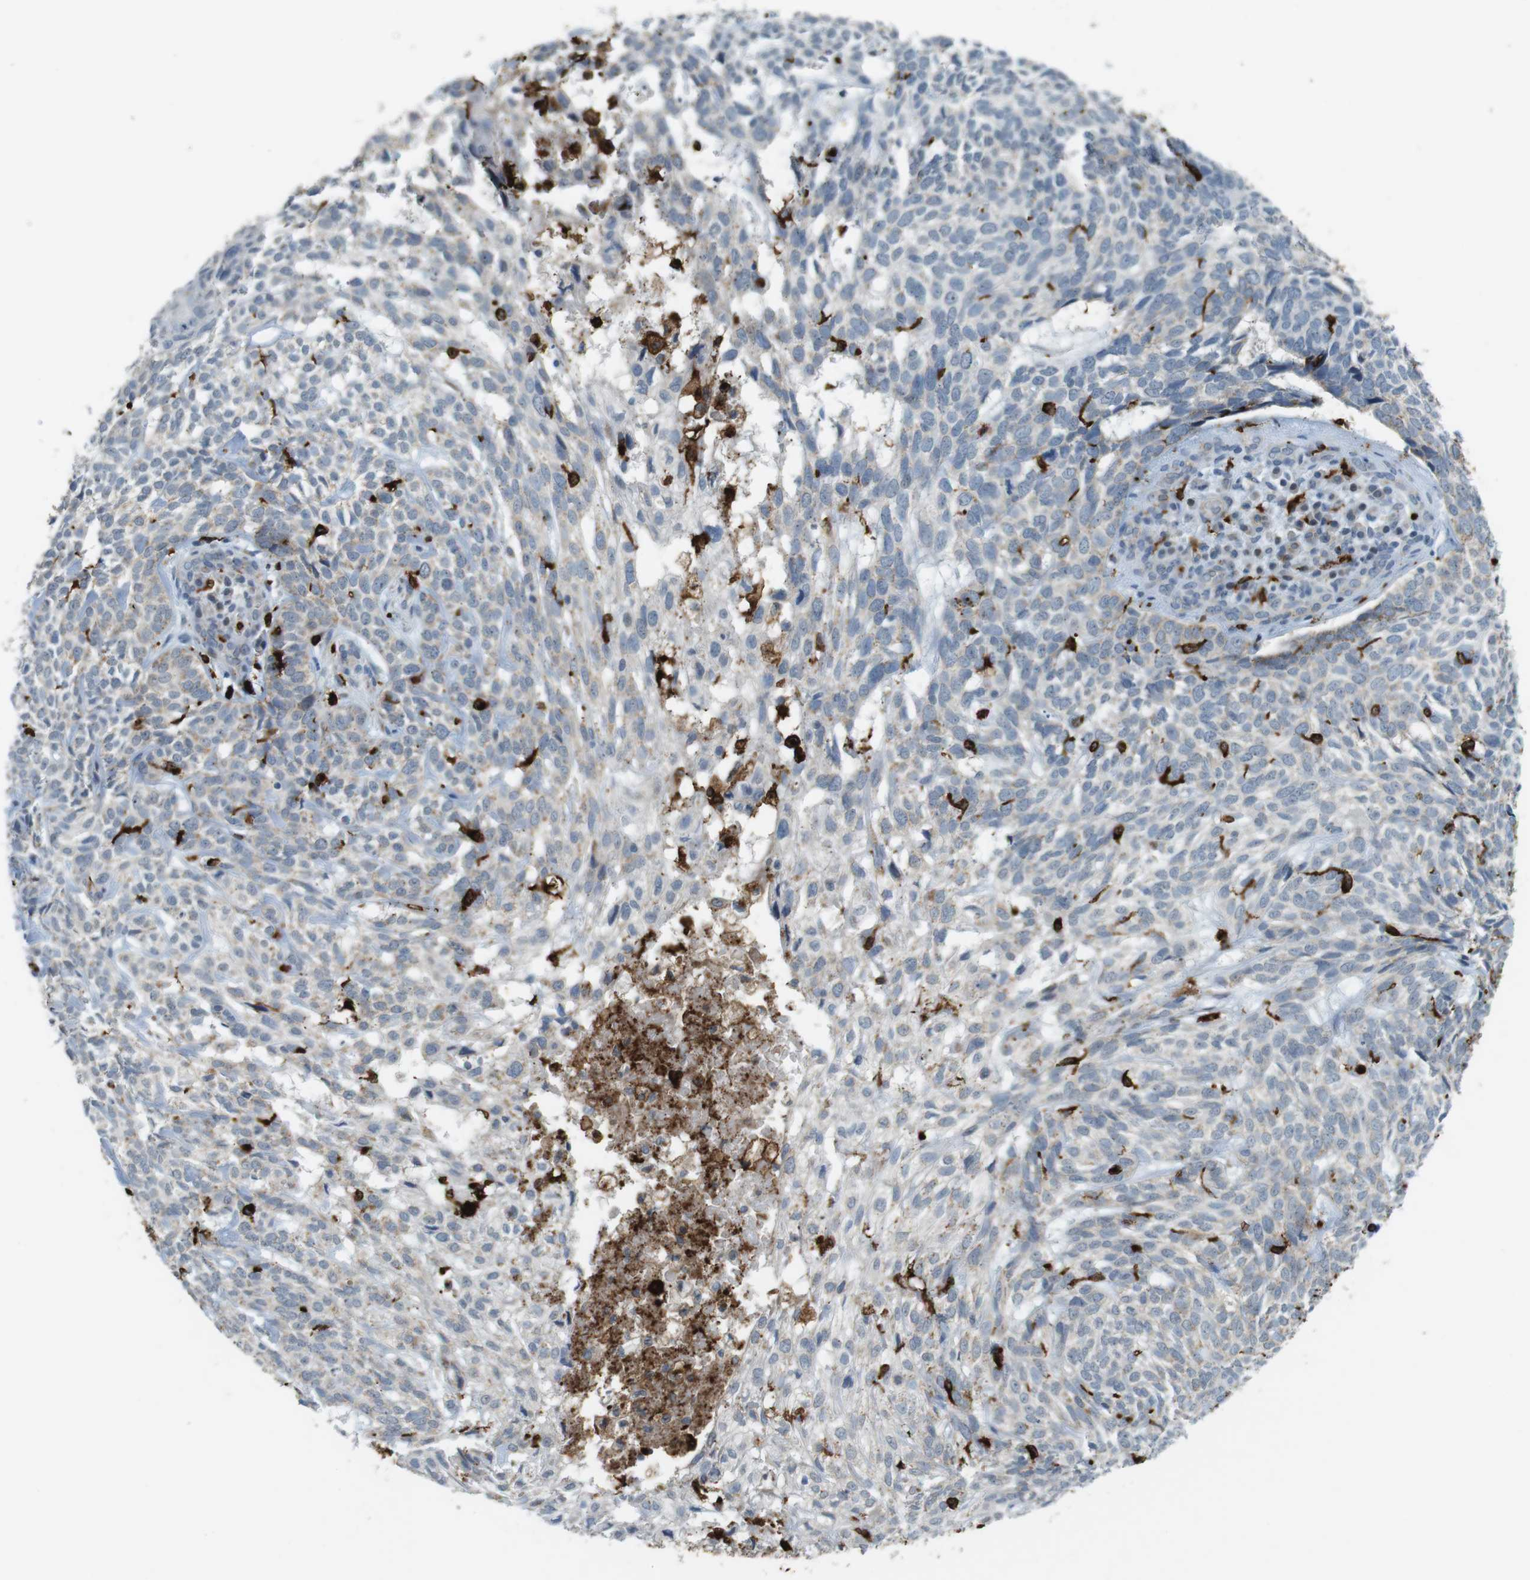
{"staining": {"intensity": "negative", "quantity": "none", "location": "none"}, "tissue": "skin cancer", "cell_type": "Tumor cells", "image_type": "cancer", "snomed": [{"axis": "morphology", "description": "Basal cell carcinoma"}, {"axis": "topography", "description": "Skin"}], "caption": "Protein analysis of skin cancer (basal cell carcinoma) demonstrates no significant expression in tumor cells.", "gene": "HLA-DRA", "patient": {"sex": "male", "age": 72}}